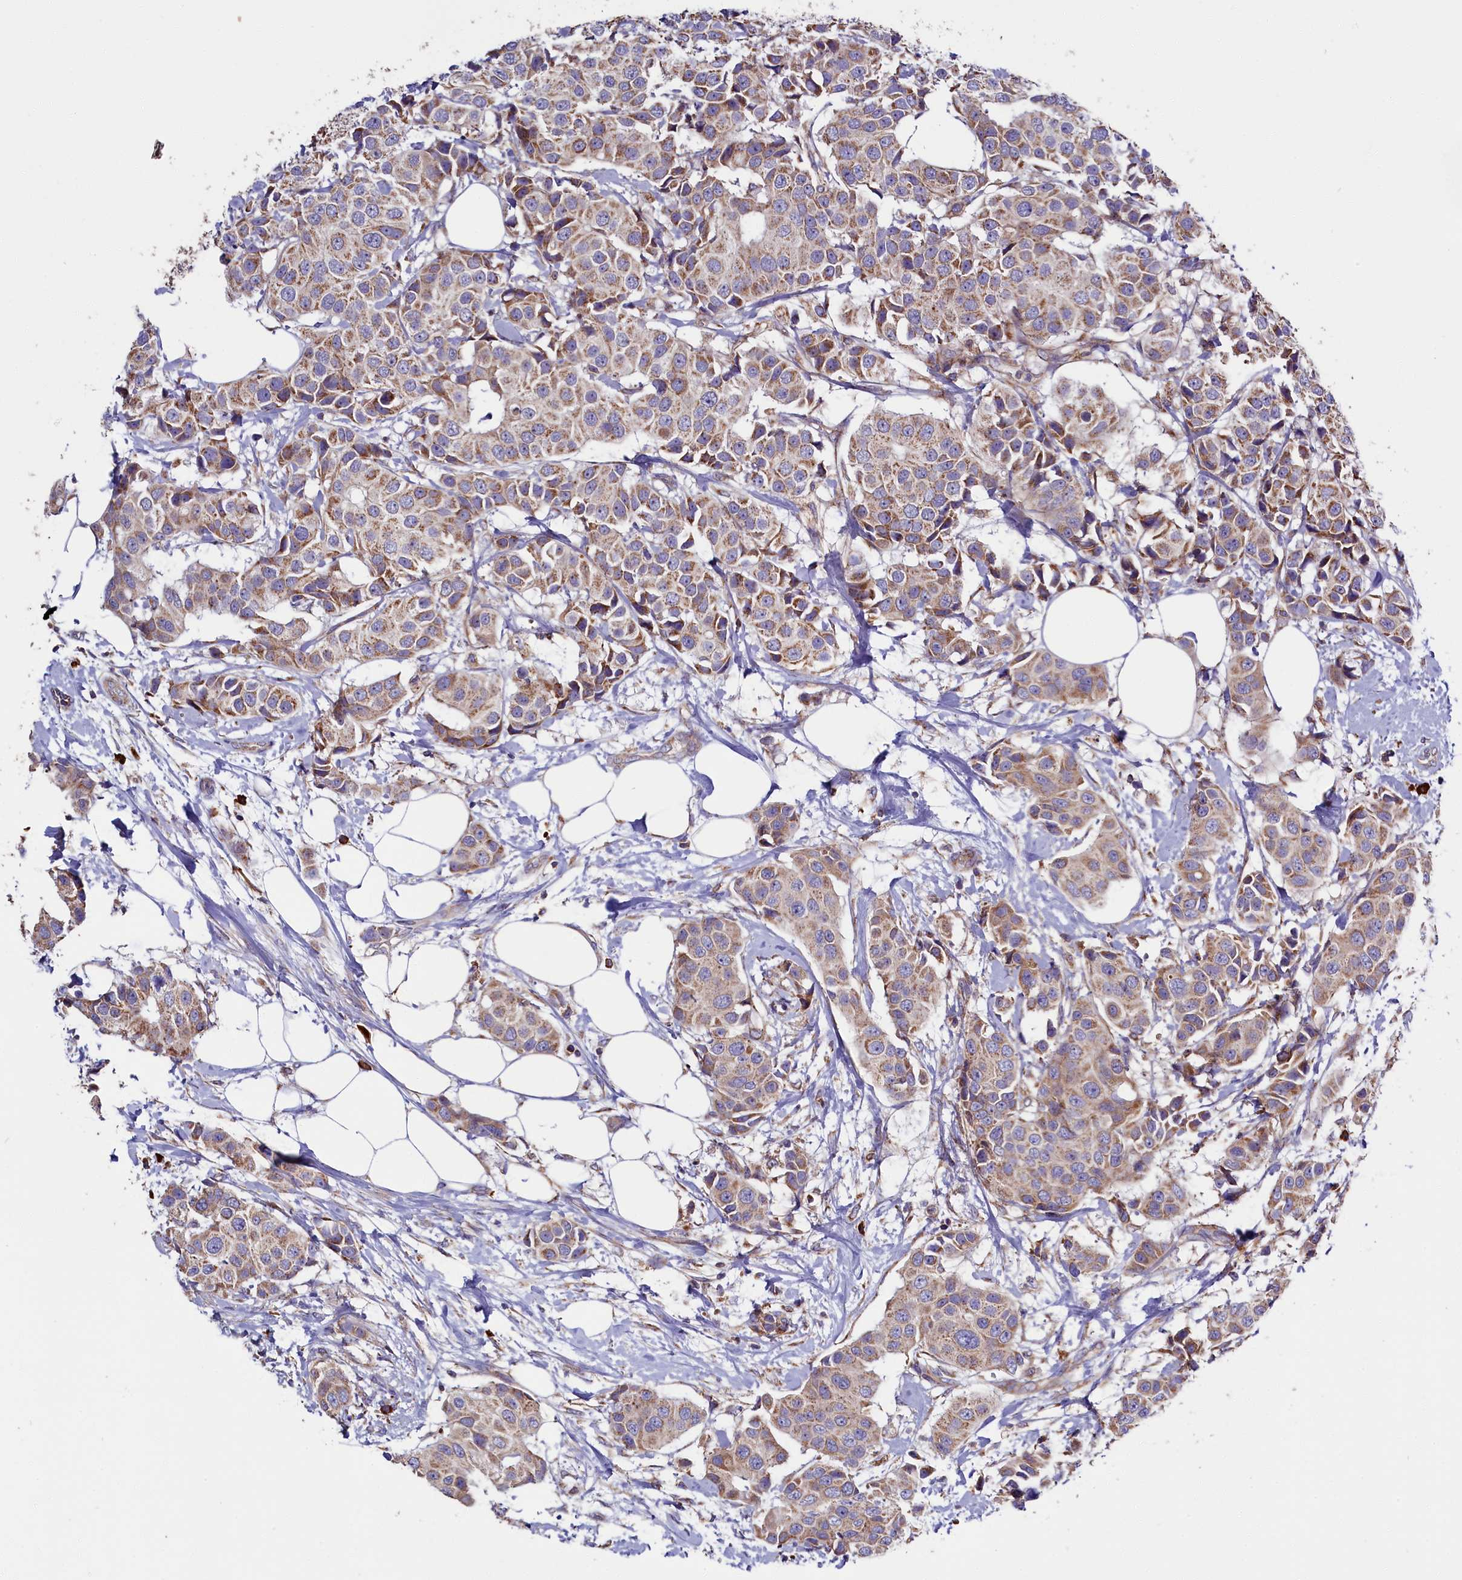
{"staining": {"intensity": "weak", "quantity": ">75%", "location": "cytoplasmic/membranous"}, "tissue": "breast cancer", "cell_type": "Tumor cells", "image_type": "cancer", "snomed": [{"axis": "morphology", "description": "Normal tissue, NOS"}, {"axis": "morphology", "description": "Duct carcinoma"}, {"axis": "topography", "description": "Breast"}], "caption": "Immunohistochemical staining of human invasive ductal carcinoma (breast) displays weak cytoplasmic/membranous protein positivity in about >75% of tumor cells.", "gene": "ZSWIM1", "patient": {"sex": "female", "age": 39}}